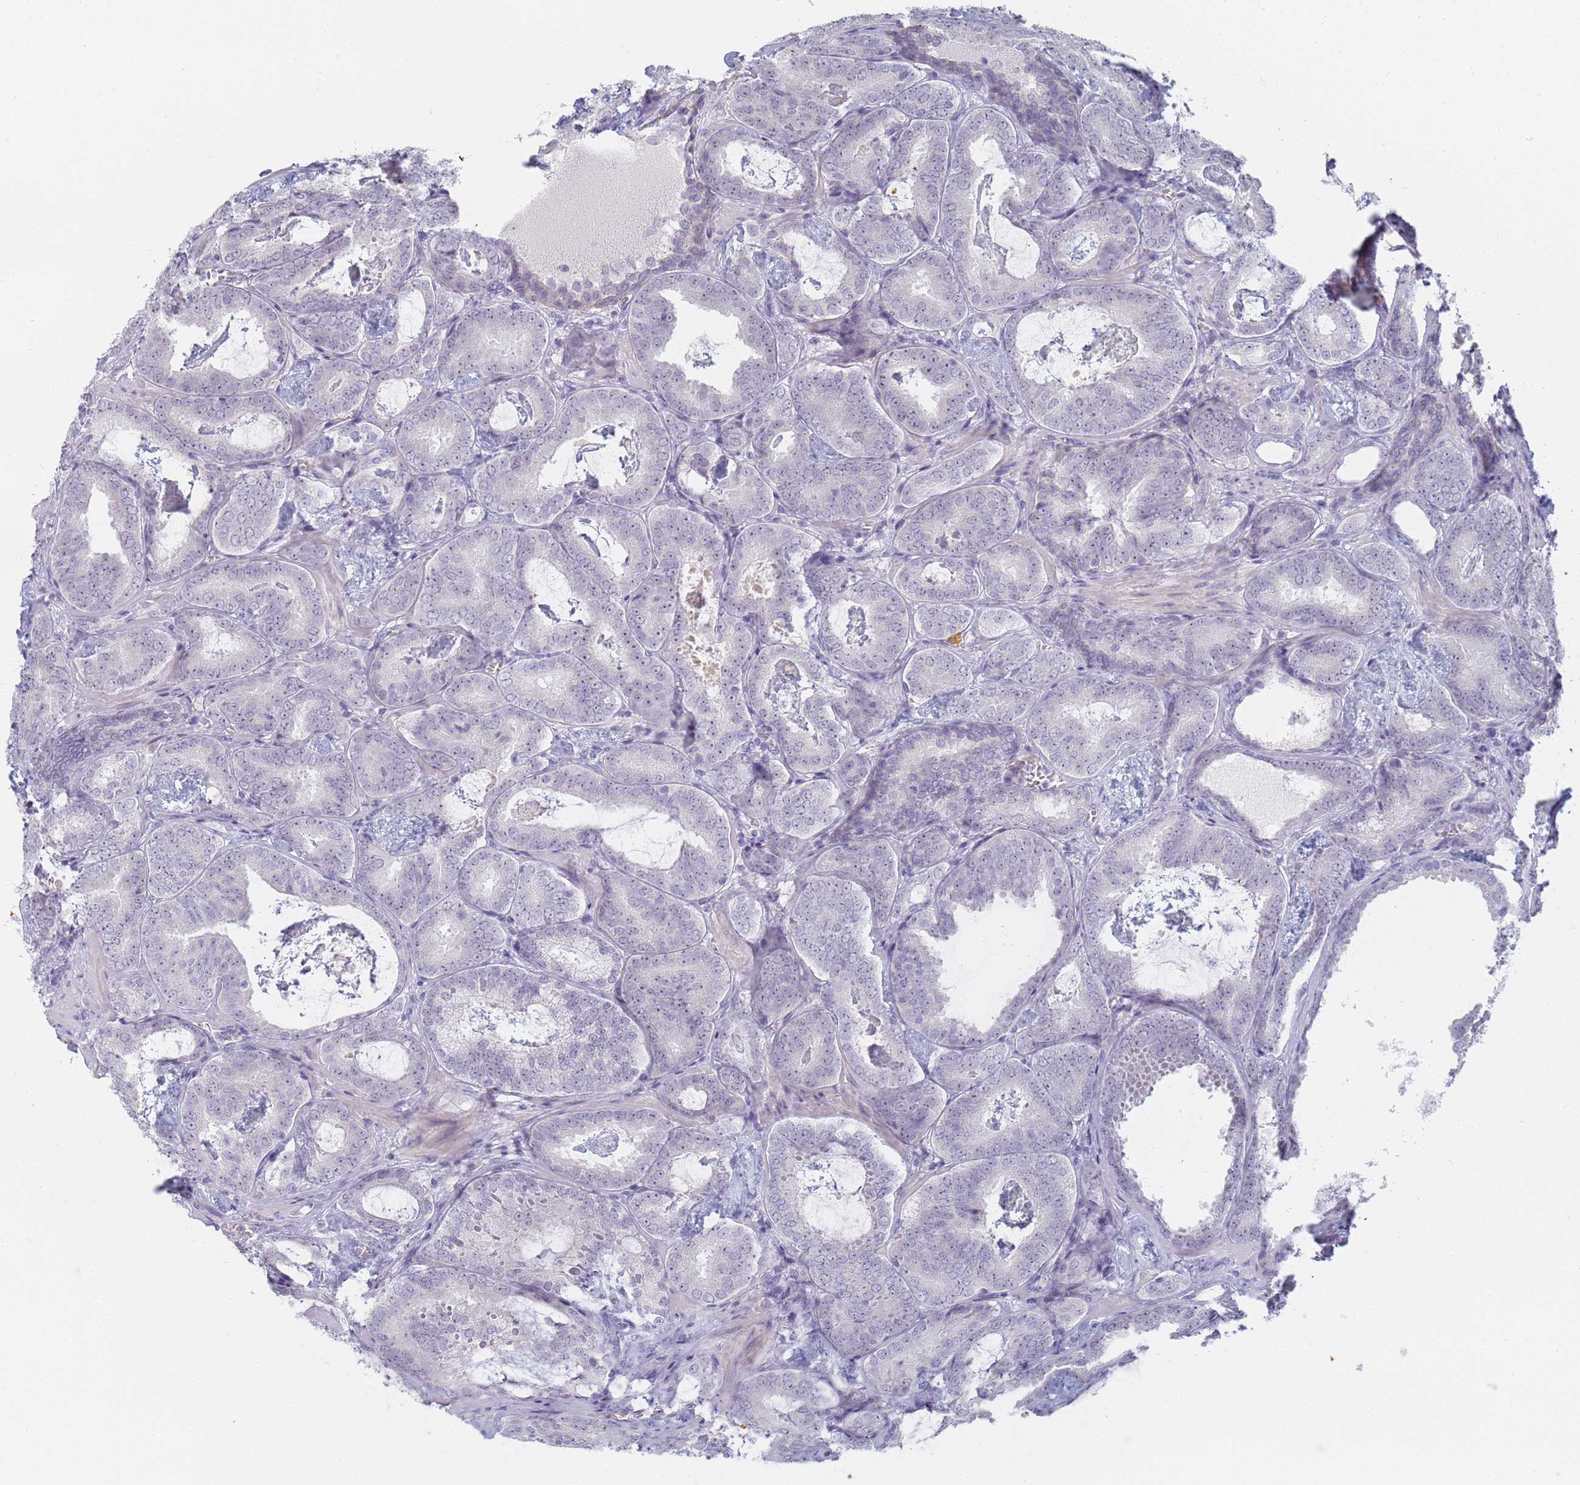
{"staining": {"intensity": "negative", "quantity": "none", "location": "none"}, "tissue": "prostate cancer", "cell_type": "Tumor cells", "image_type": "cancer", "snomed": [{"axis": "morphology", "description": "Adenocarcinoma, Low grade"}, {"axis": "topography", "description": "Prostate"}], "caption": "Image shows no significant protein positivity in tumor cells of prostate cancer (low-grade adenocarcinoma).", "gene": "SLC38A9", "patient": {"sex": "male", "age": 60}}